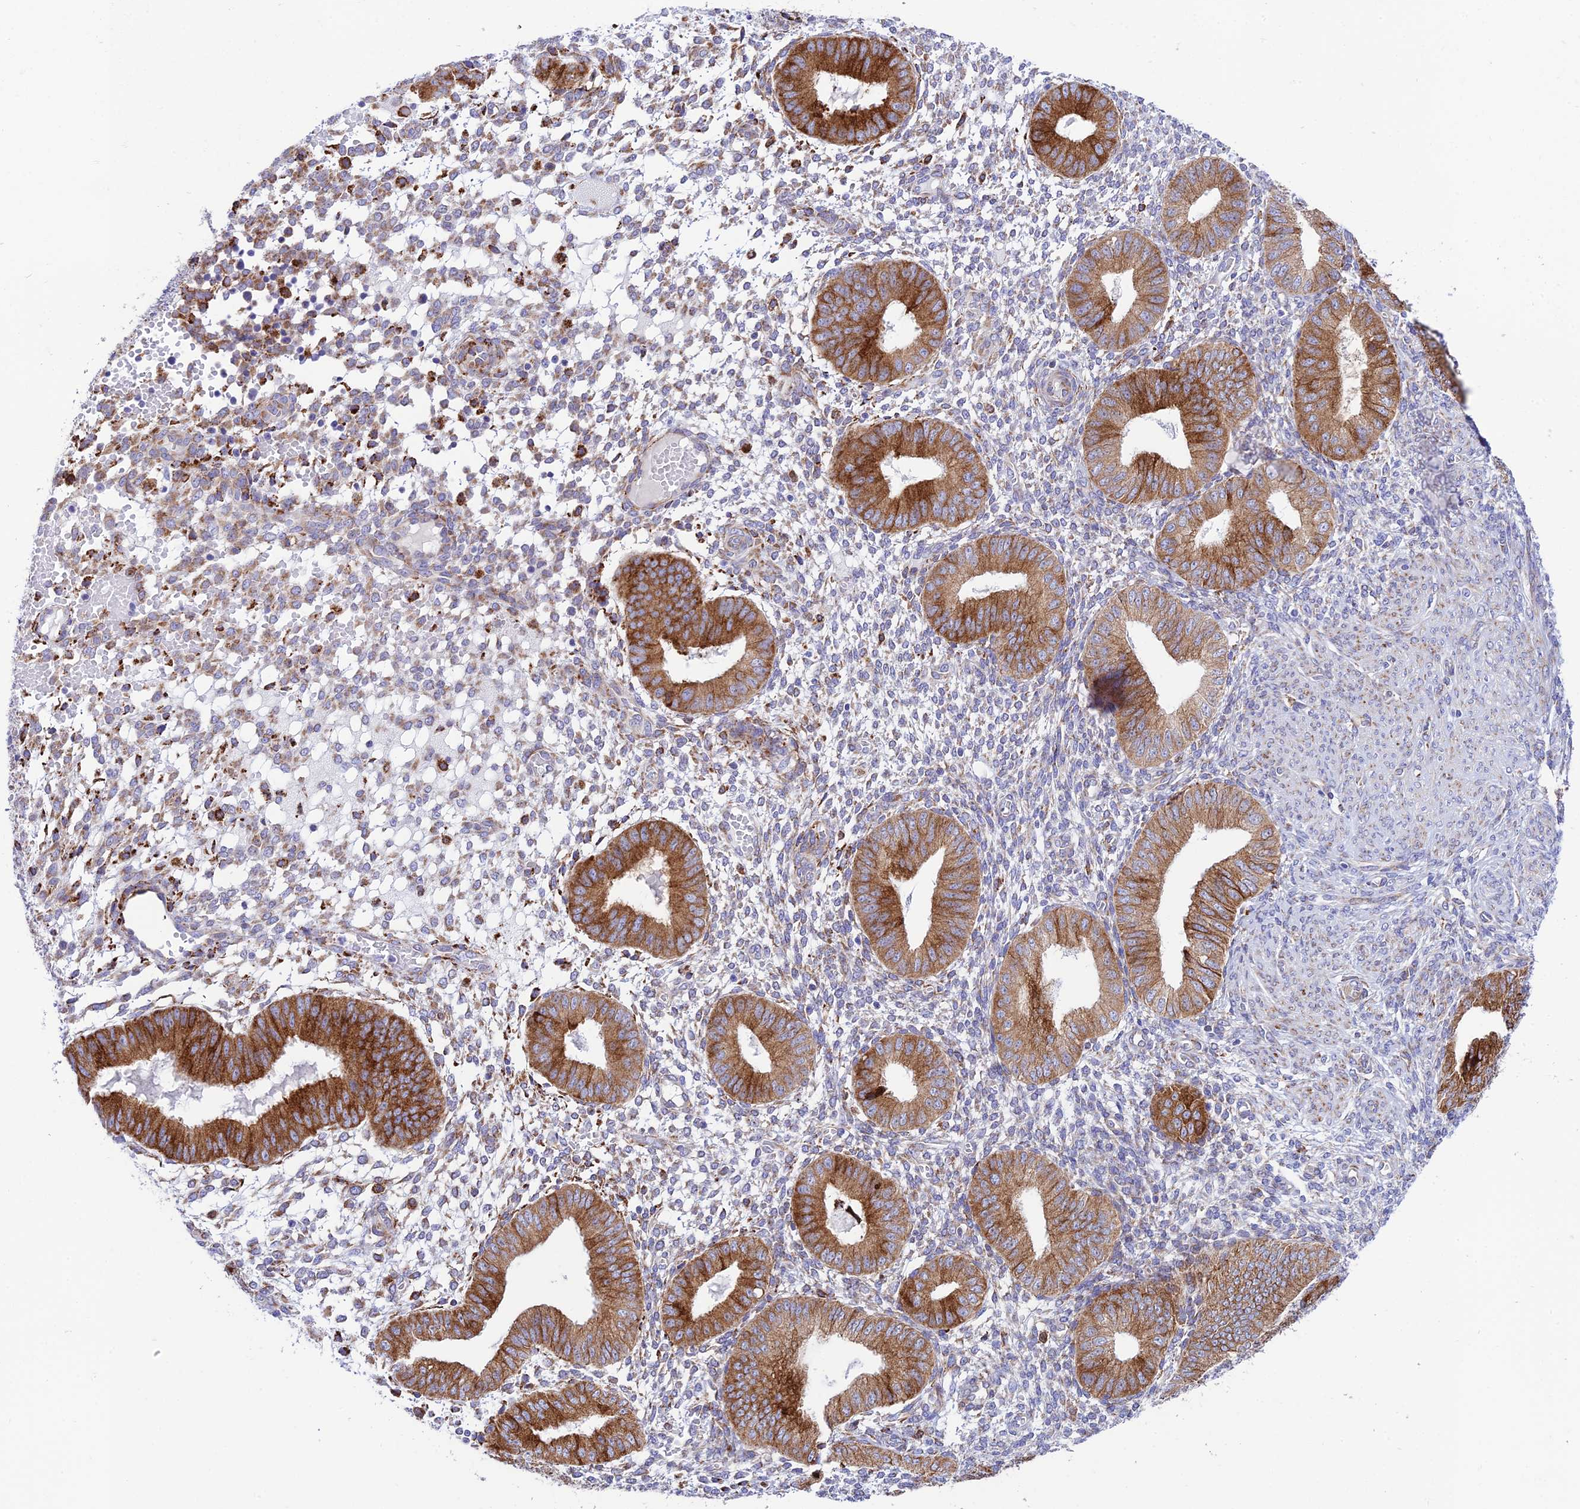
{"staining": {"intensity": "moderate", "quantity": "<25%", "location": "cytoplasmic/membranous"}, "tissue": "endometrium", "cell_type": "Cells in endometrial stroma", "image_type": "normal", "snomed": [{"axis": "morphology", "description": "Normal tissue, NOS"}, {"axis": "topography", "description": "Endometrium"}], "caption": "Immunohistochemistry of unremarkable human endometrium shows low levels of moderate cytoplasmic/membranous positivity in about <25% of cells in endometrial stroma. (brown staining indicates protein expression, while blue staining denotes nuclei).", "gene": "TUBGCP6", "patient": {"sex": "female", "age": 49}}